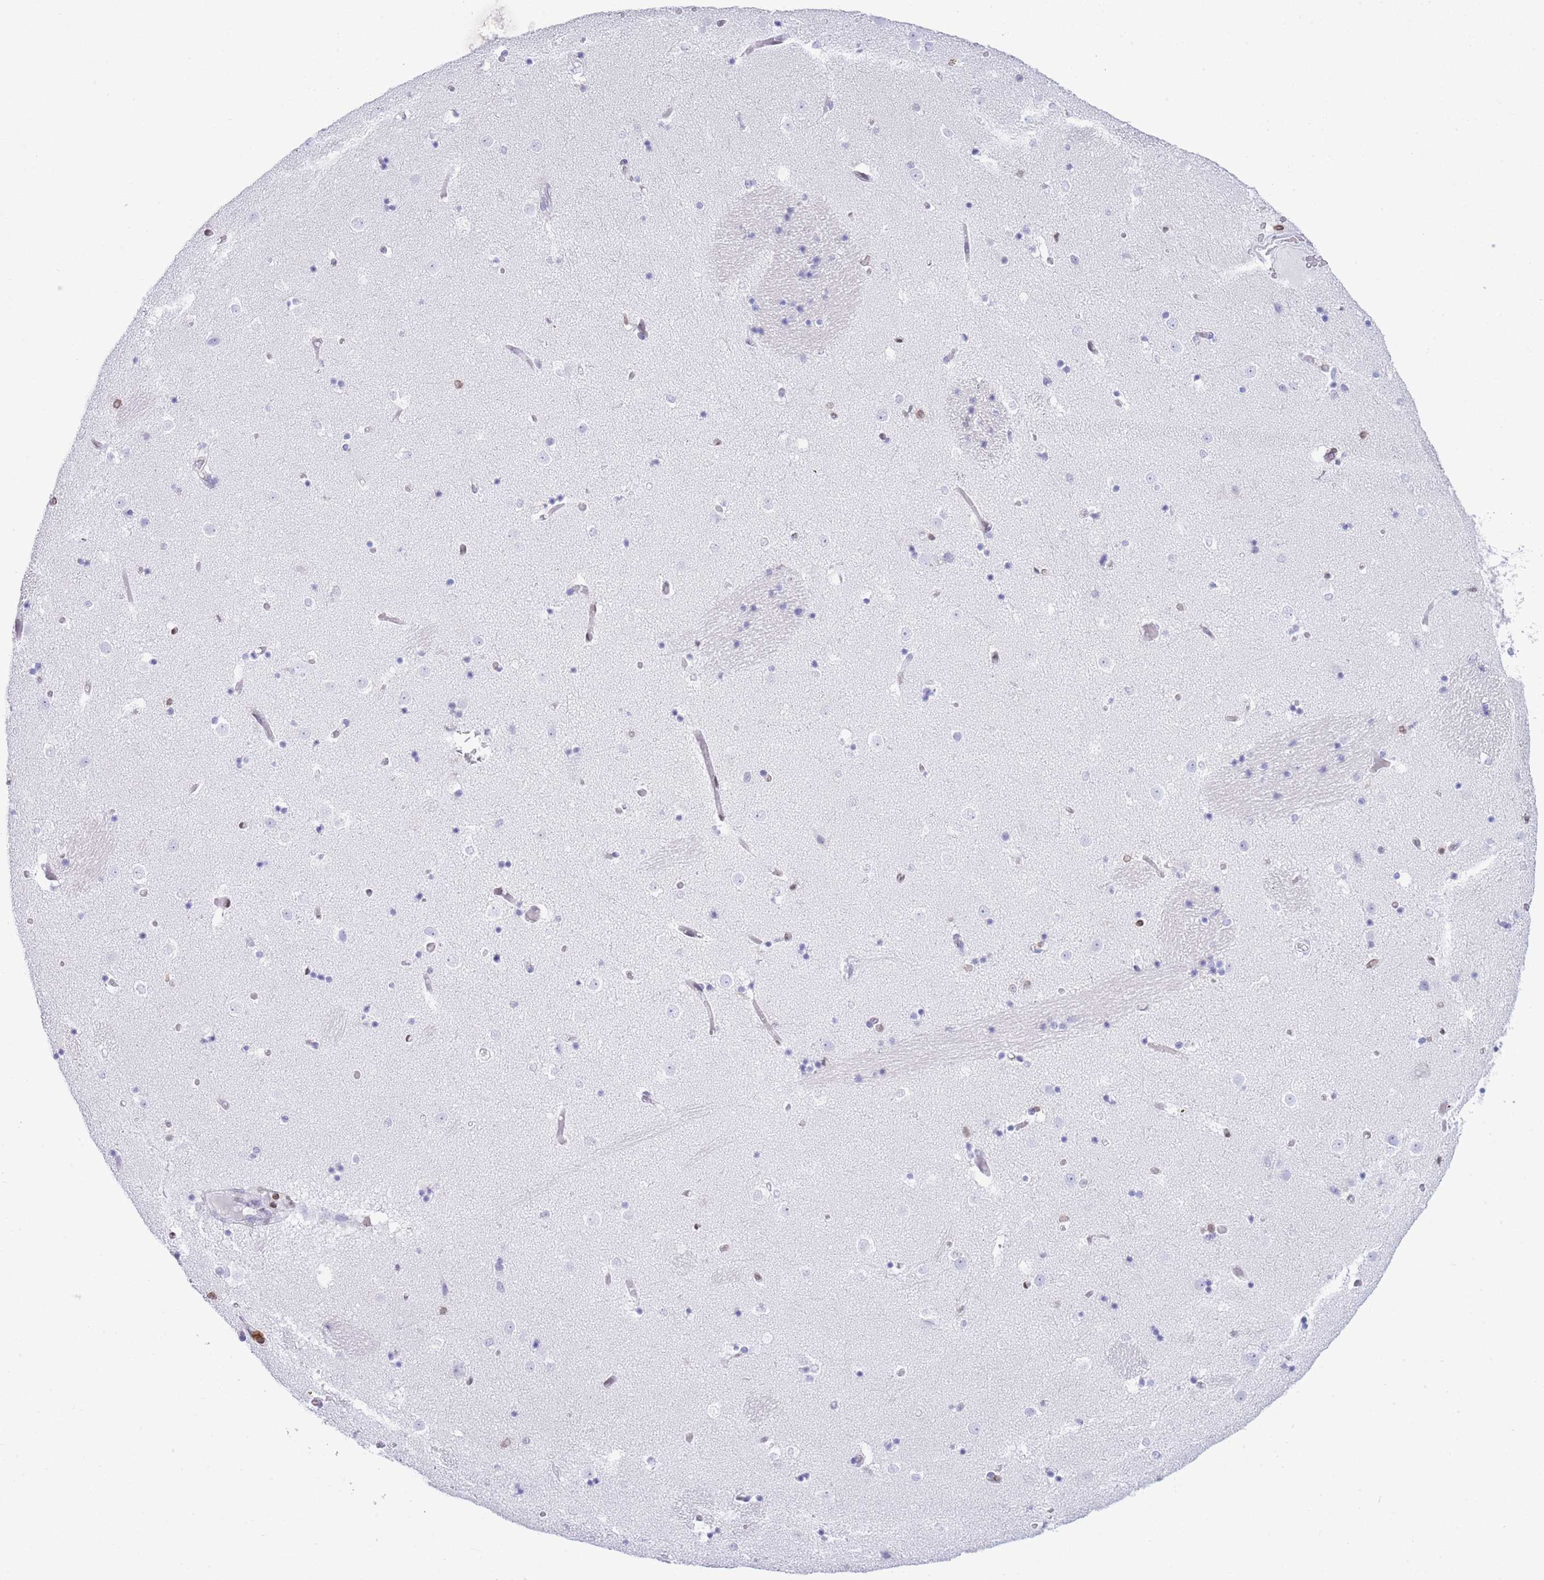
{"staining": {"intensity": "moderate", "quantity": "<25%", "location": "cytoplasmic/membranous,nuclear"}, "tissue": "caudate", "cell_type": "Glial cells", "image_type": "normal", "snomed": [{"axis": "morphology", "description": "Normal tissue, NOS"}, {"axis": "topography", "description": "Lateral ventricle wall"}], "caption": "Moderate cytoplasmic/membranous,nuclear protein staining is appreciated in about <25% of glial cells in caudate.", "gene": "LBR", "patient": {"sex": "female", "age": 52}}